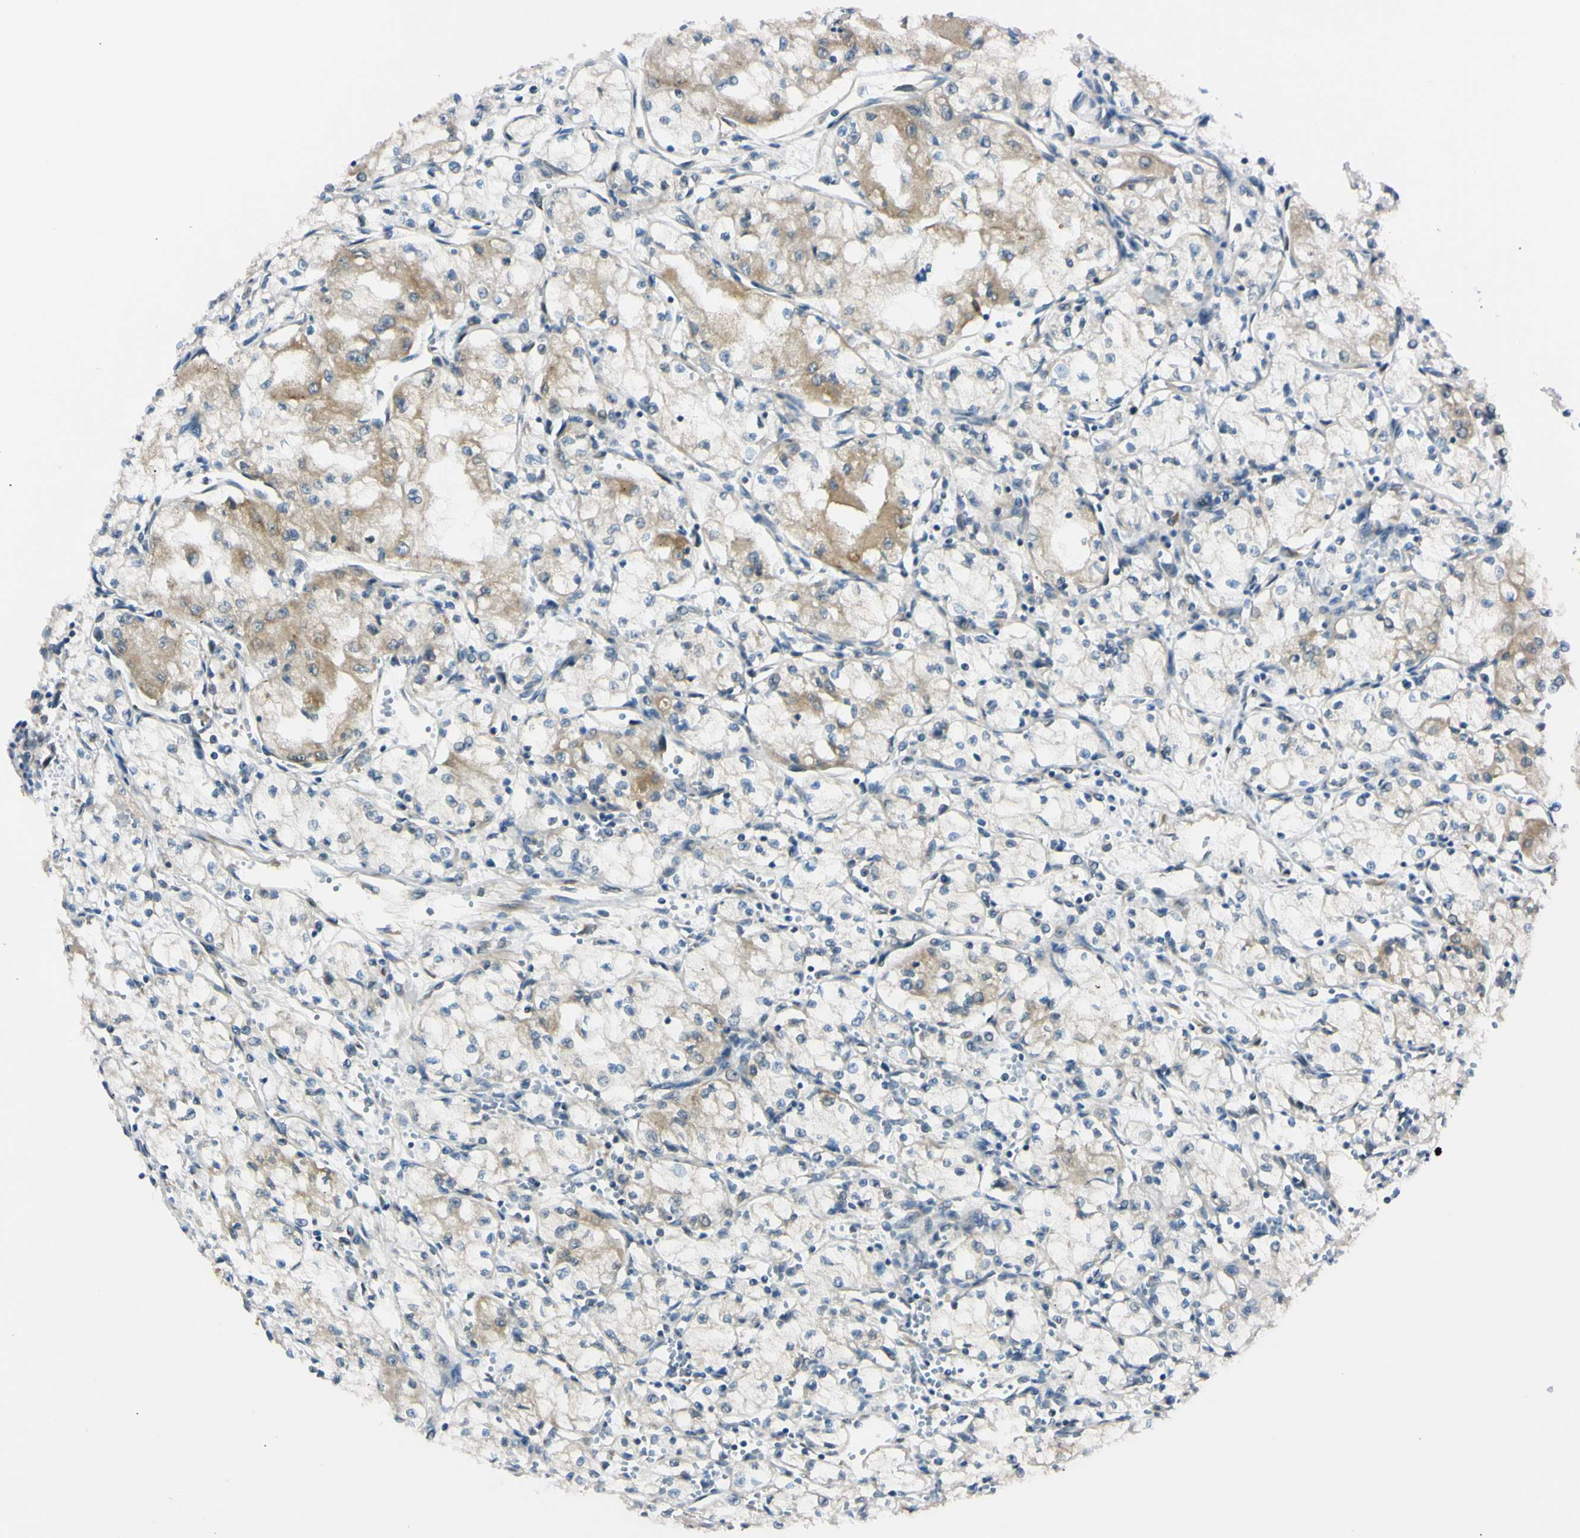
{"staining": {"intensity": "weak", "quantity": "25%-75%", "location": "cytoplasmic/membranous"}, "tissue": "renal cancer", "cell_type": "Tumor cells", "image_type": "cancer", "snomed": [{"axis": "morphology", "description": "Normal tissue, NOS"}, {"axis": "morphology", "description": "Adenocarcinoma, NOS"}, {"axis": "topography", "description": "Kidney"}], "caption": "DAB immunohistochemical staining of human adenocarcinoma (renal) shows weak cytoplasmic/membranous protein positivity in about 25%-75% of tumor cells. (DAB (3,3'-diaminobenzidine) = brown stain, brightfield microscopy at high magnification).", "gene": "IER3IP1", "patient": {"sex": "male", "age": 59}}